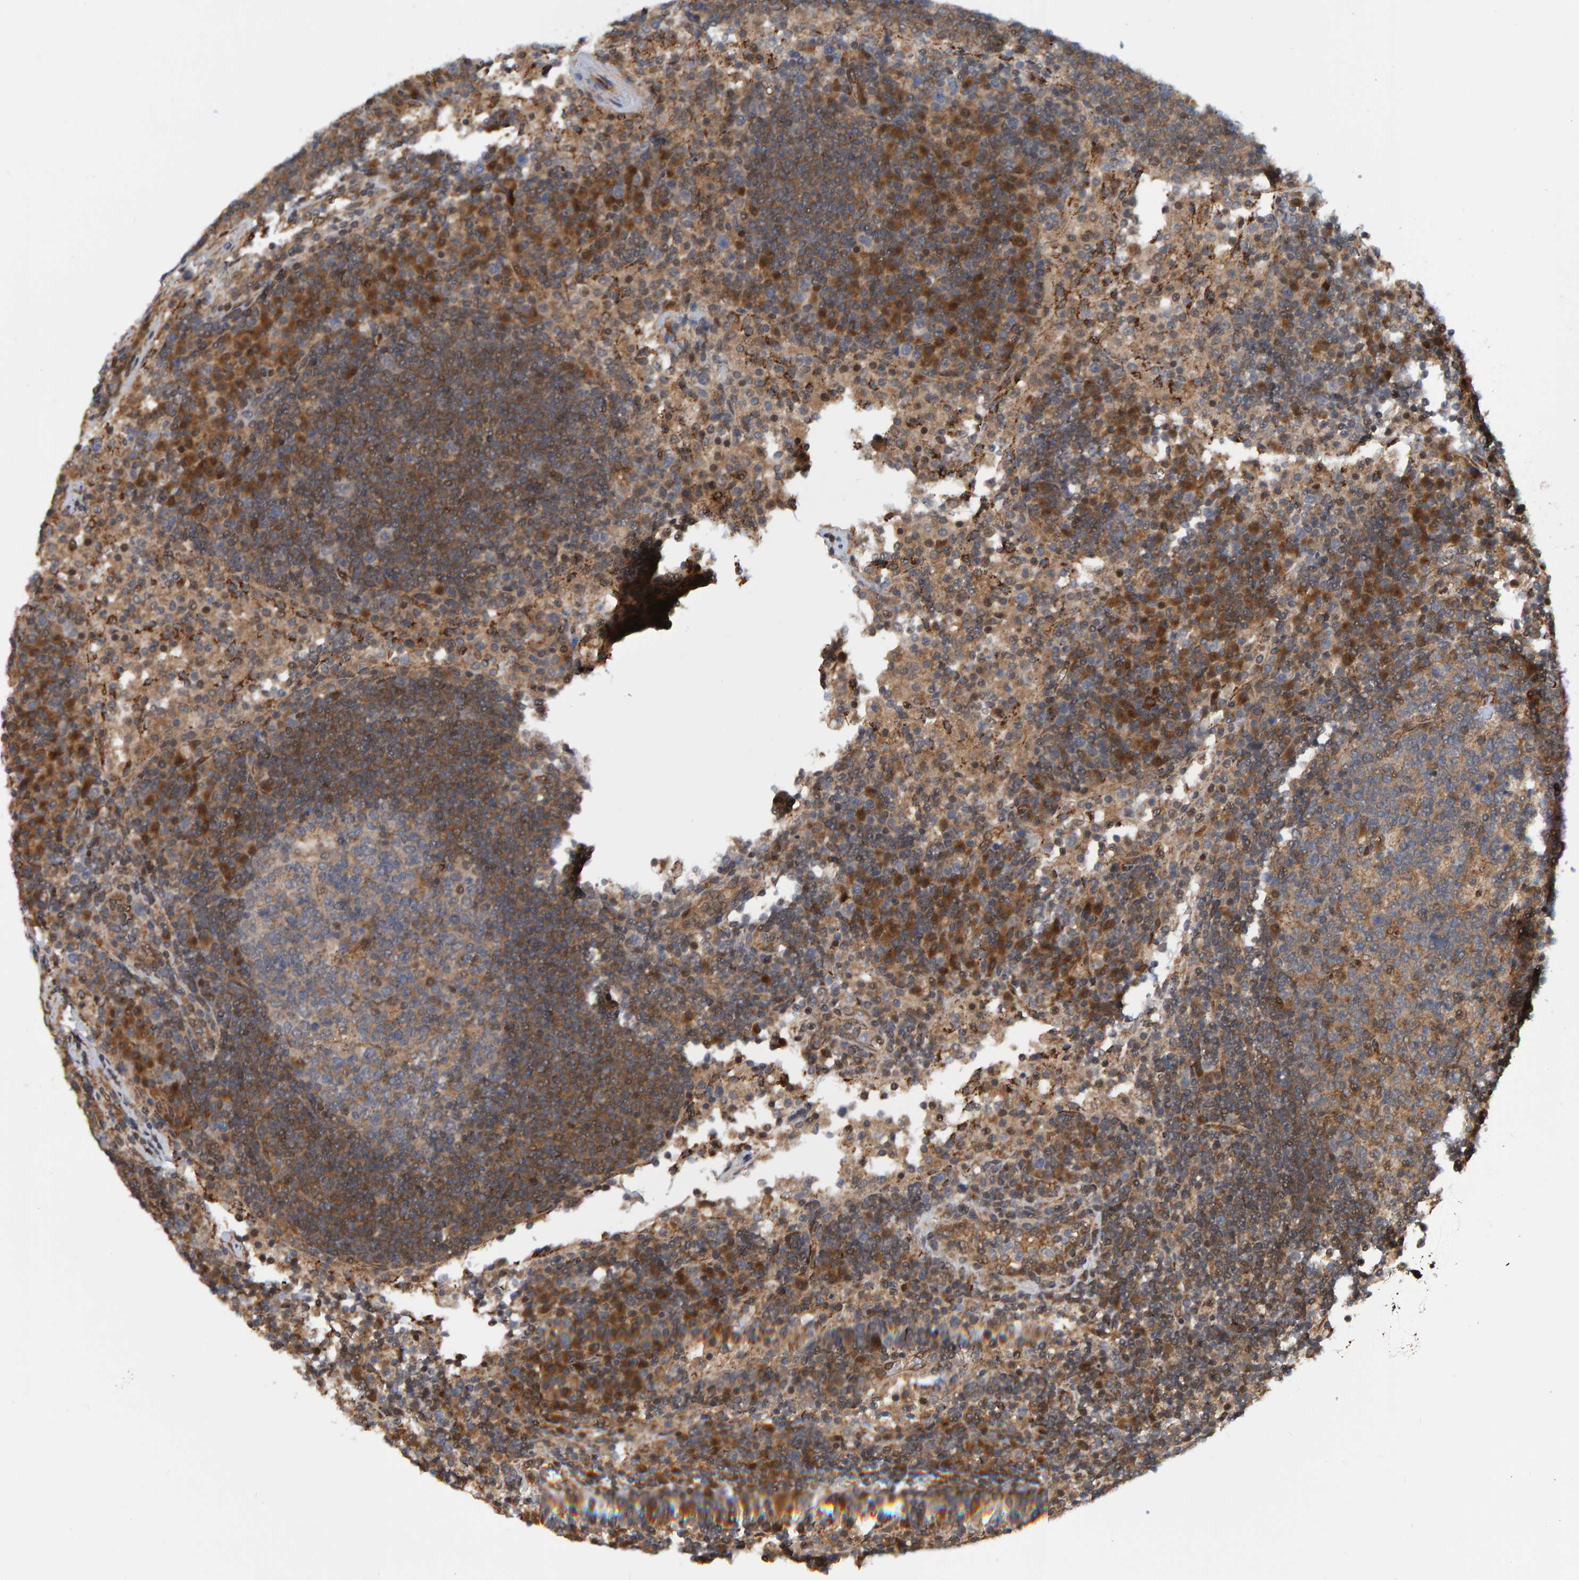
{"staining": {"intensity": "moderate", "quantity": "<25%", "location": "cytoplasmic/membranous"}, "tissue": "lymph node", "cell_type": "Germinal center cells", "image_type": "normal", "snomed": [{"axis": "morphology", "description": "Normal tissue, NOS"}, {"axis": "topography", "description": "Lymph node"}], "caption": "Human lymph node stained with a brown dye displays moderate cytoplasmic/membranous positive expression in about <25% of germinal center cells.", "gene": "SCRN2", "patient": {"sex": "female", "age": 53}}